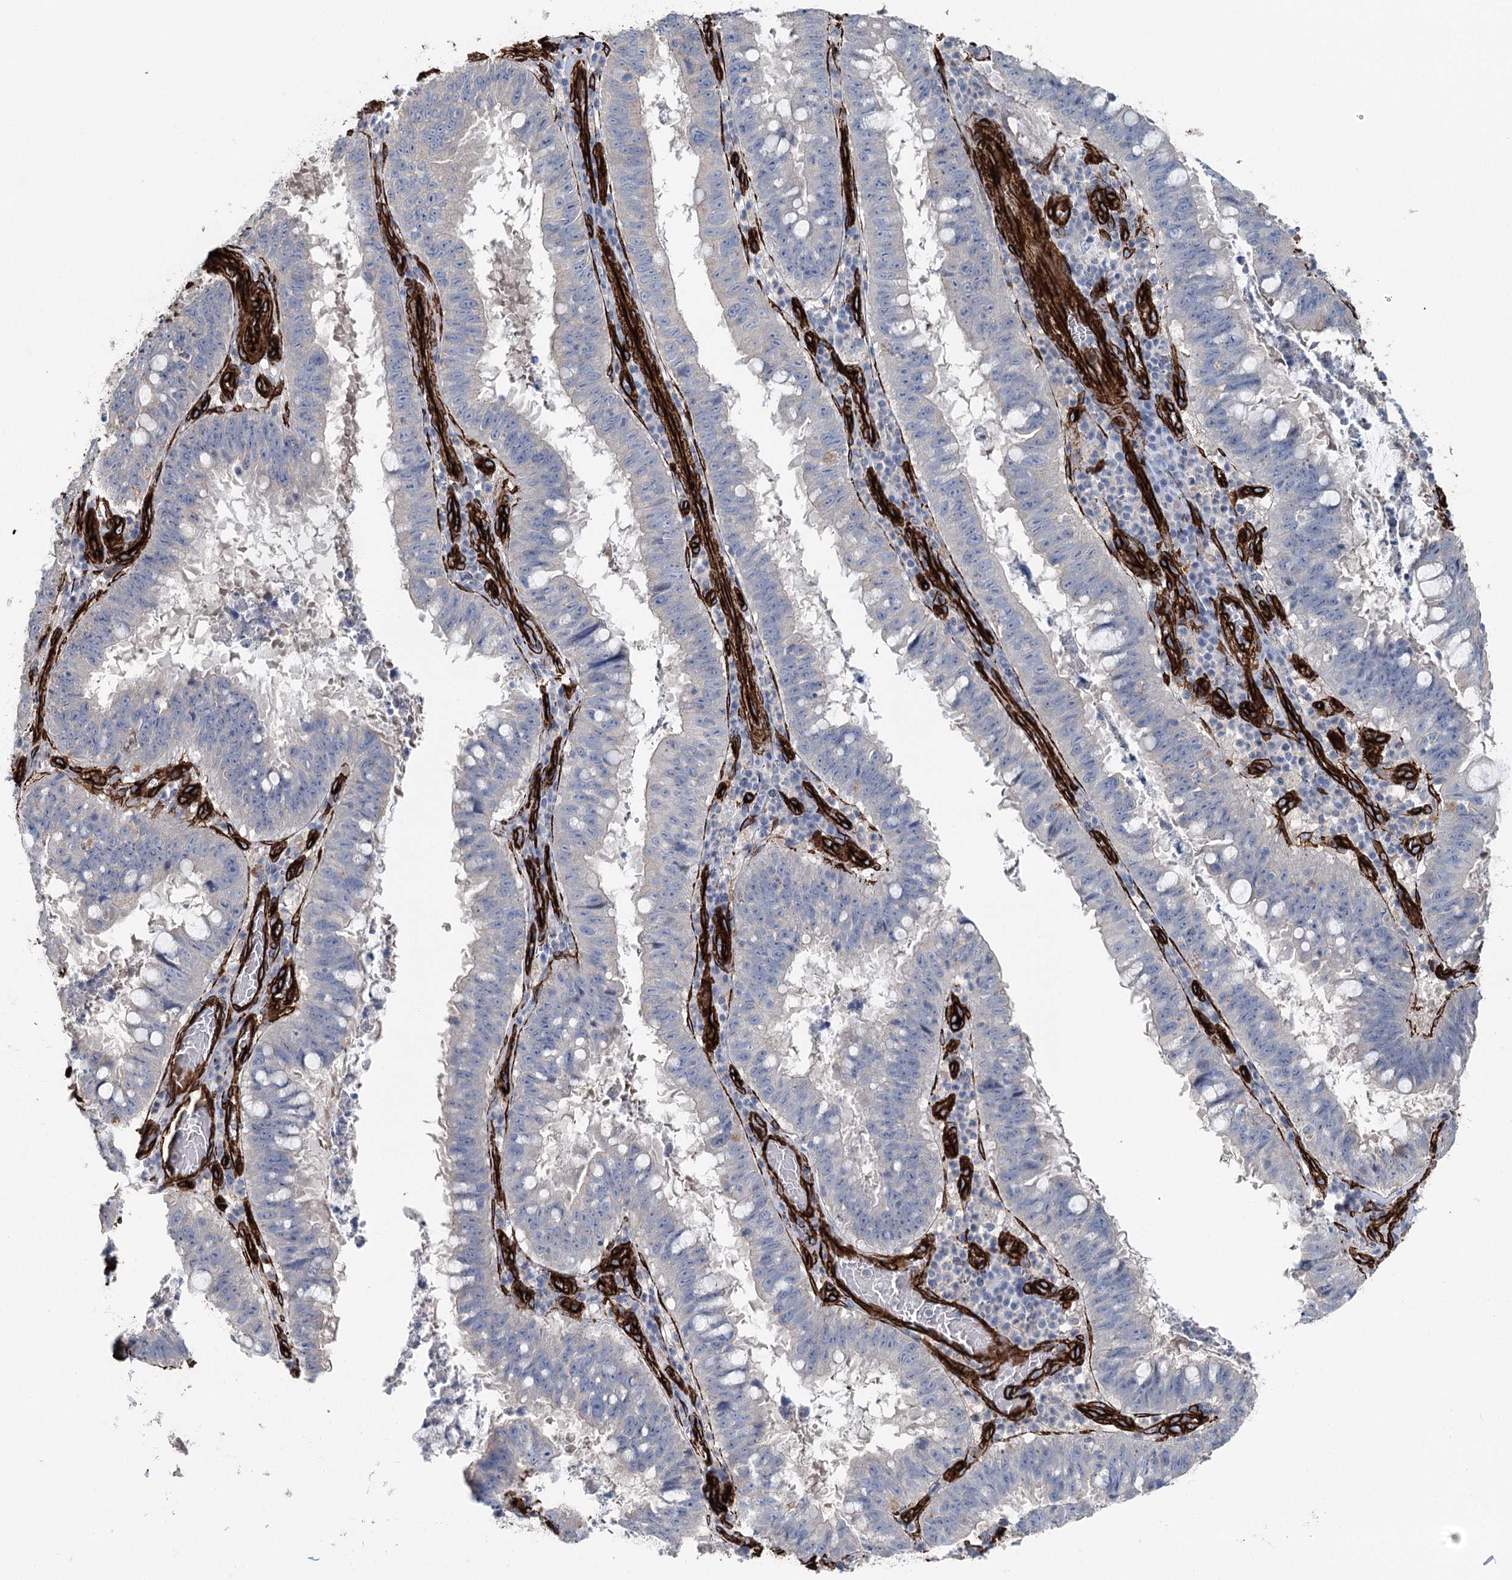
{"staining": {"intensity": "negative", "quantity": "none", "location": "none"}, "tissue": "stomach cancer", "cell_type": "Tumor cells", "image_type": "cancer", "snomed": [{"axis": "morphology", "description": "Adenocarcinoma, NOS"}, {"axis": "topography", "description": "Stomach"}], "caption": "Immunohistochemical staining of human stomach adenocarcinoma reveals no significant positivity in tumor cells.", "gene": "IQSEC1", "patient": {"sex": "male", "age": 59}}